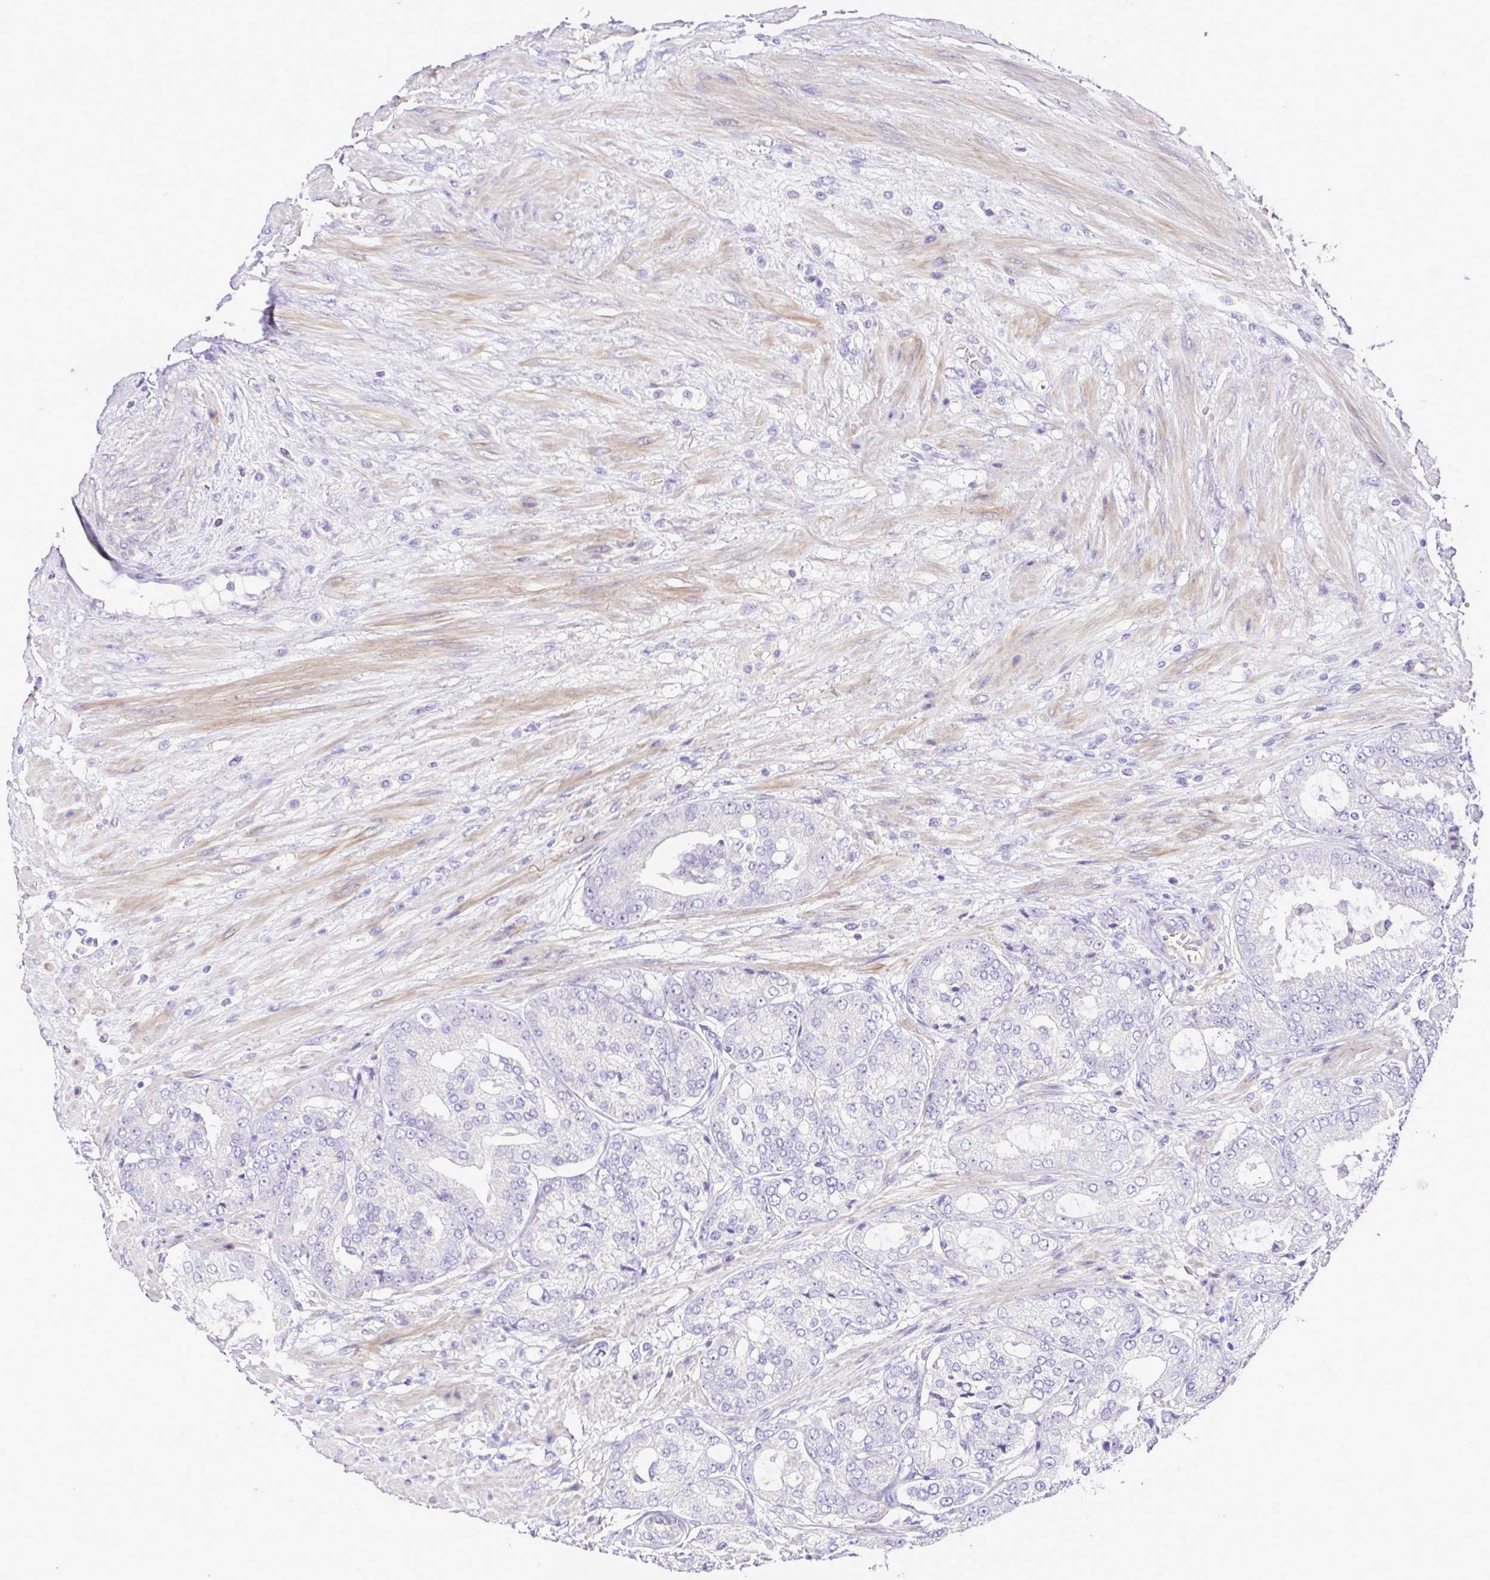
{"staining": {"intensity": "negative", "quantity": "none", "location": "none"}, "tissue": "prostate cancer", "cell_type": "Tumor cells", "image_type": "cancer", "snomed": [{"axis": "morphology", "description": "Adenocarcinoma, High grade"}, {"axis": "topography", "description": "Prostate"}], "caption": "Prostate cancer (high-grade adenocarcinoma) was stained to show a protein in brown. There is no significant positivity in tumor cells.", "gene": "GABBR2", "patient": {"sex": "male", "age": 71}}